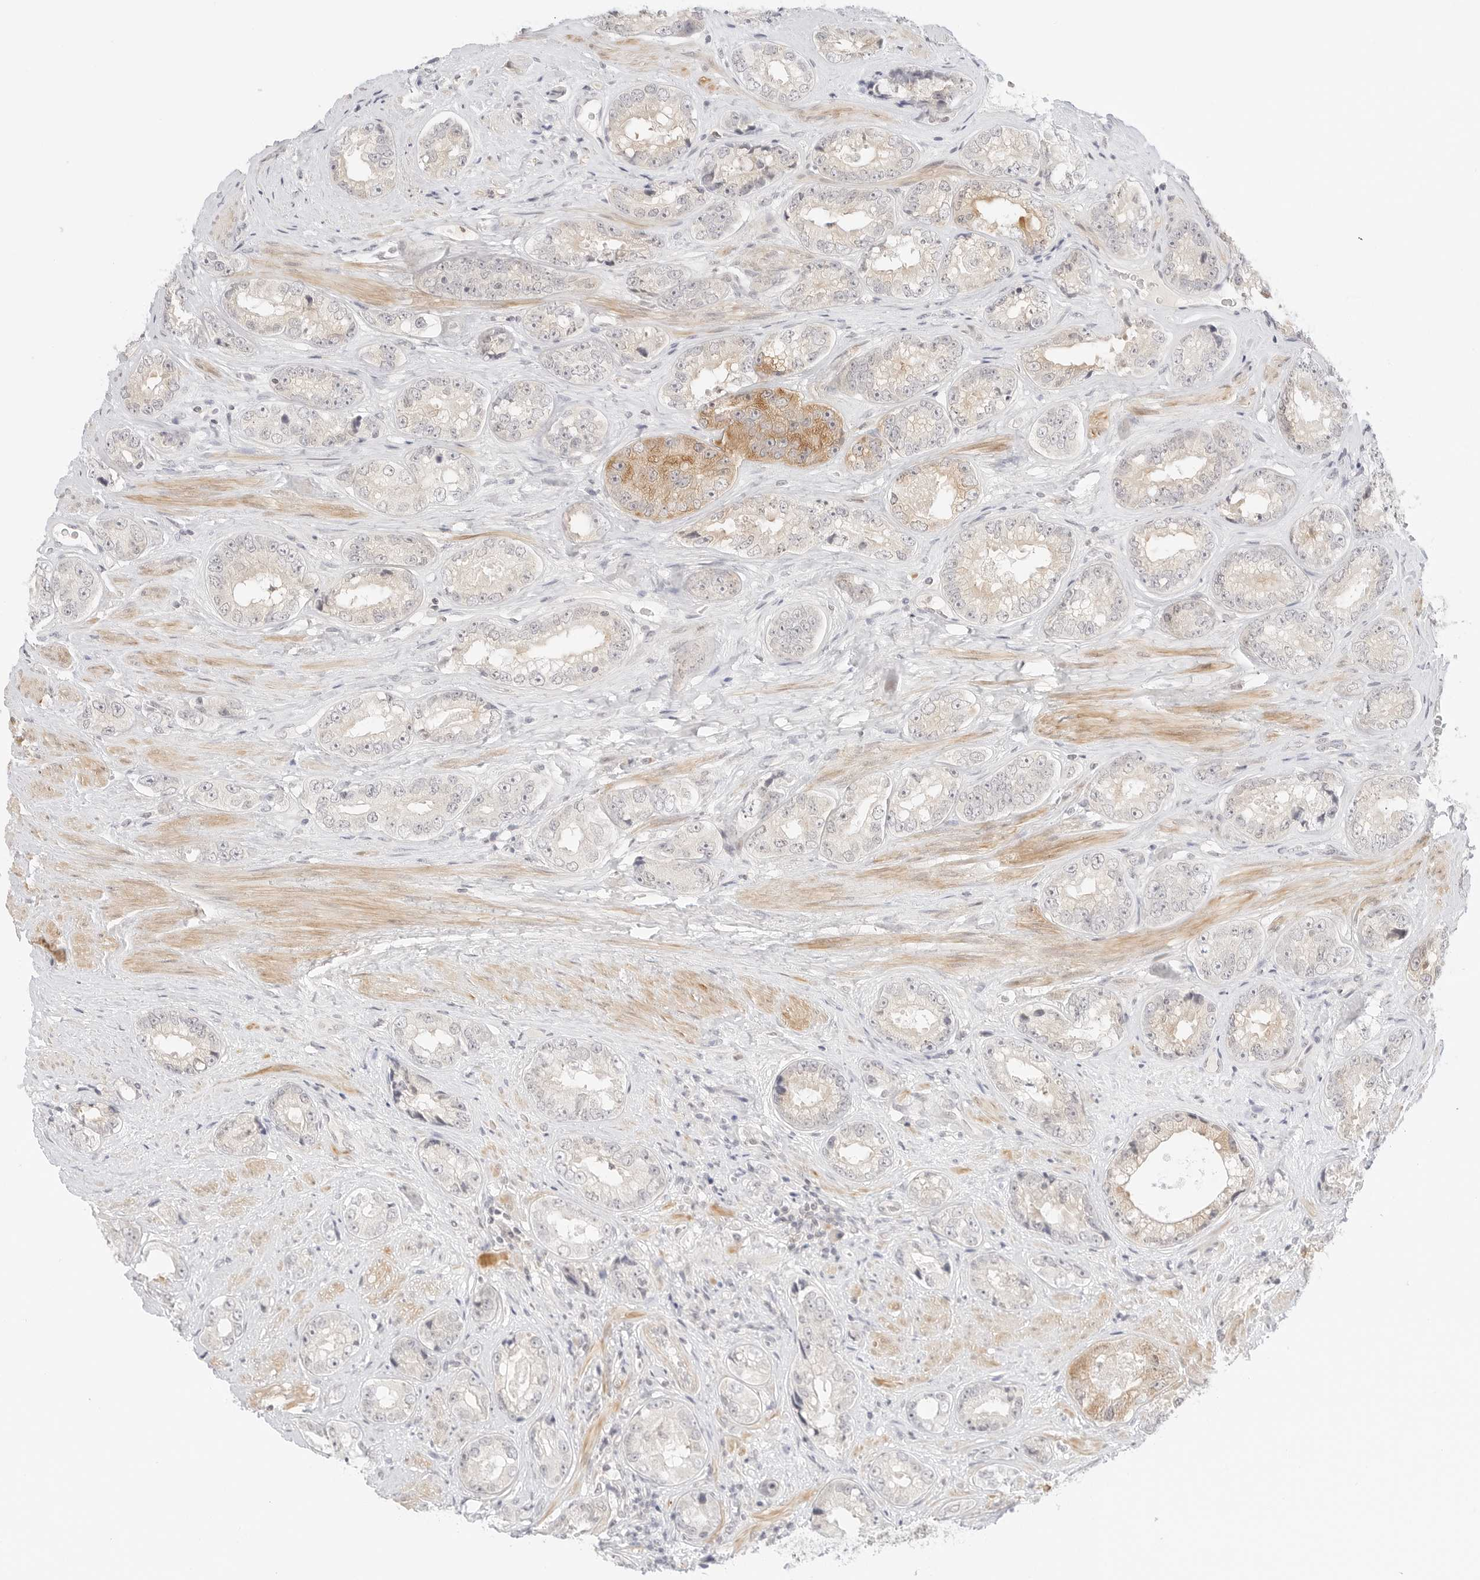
{"staining": {"intensity": "moderate", "quantity": "<25%", "location": "cytoplasmic/membranous"}, "tissue": "prostate cancer", "cell_type": "Tumor cells", "image_type": "cancer", "snomed": [{"axis": "morphology", "description": "Adenocarcinoma, High grade"}, {"axis": "topography", "description": "Prostate"}], "caption": "The image exhibits immunohistochemical staining of adenocarcinoma (high-grade) (prostate). There is moderate cytoplasmic/membranous expression is seen in about <25% of tumor cells. The staining was performed using DAB (3,3'-diaminobenzidine) to visualize the protein expression in brown, while the nuclei were stained in blue with hematoxylin (Magnification: 20x).", "gene": "GNAS", "patient": {"sex": "male", "age": 61}}